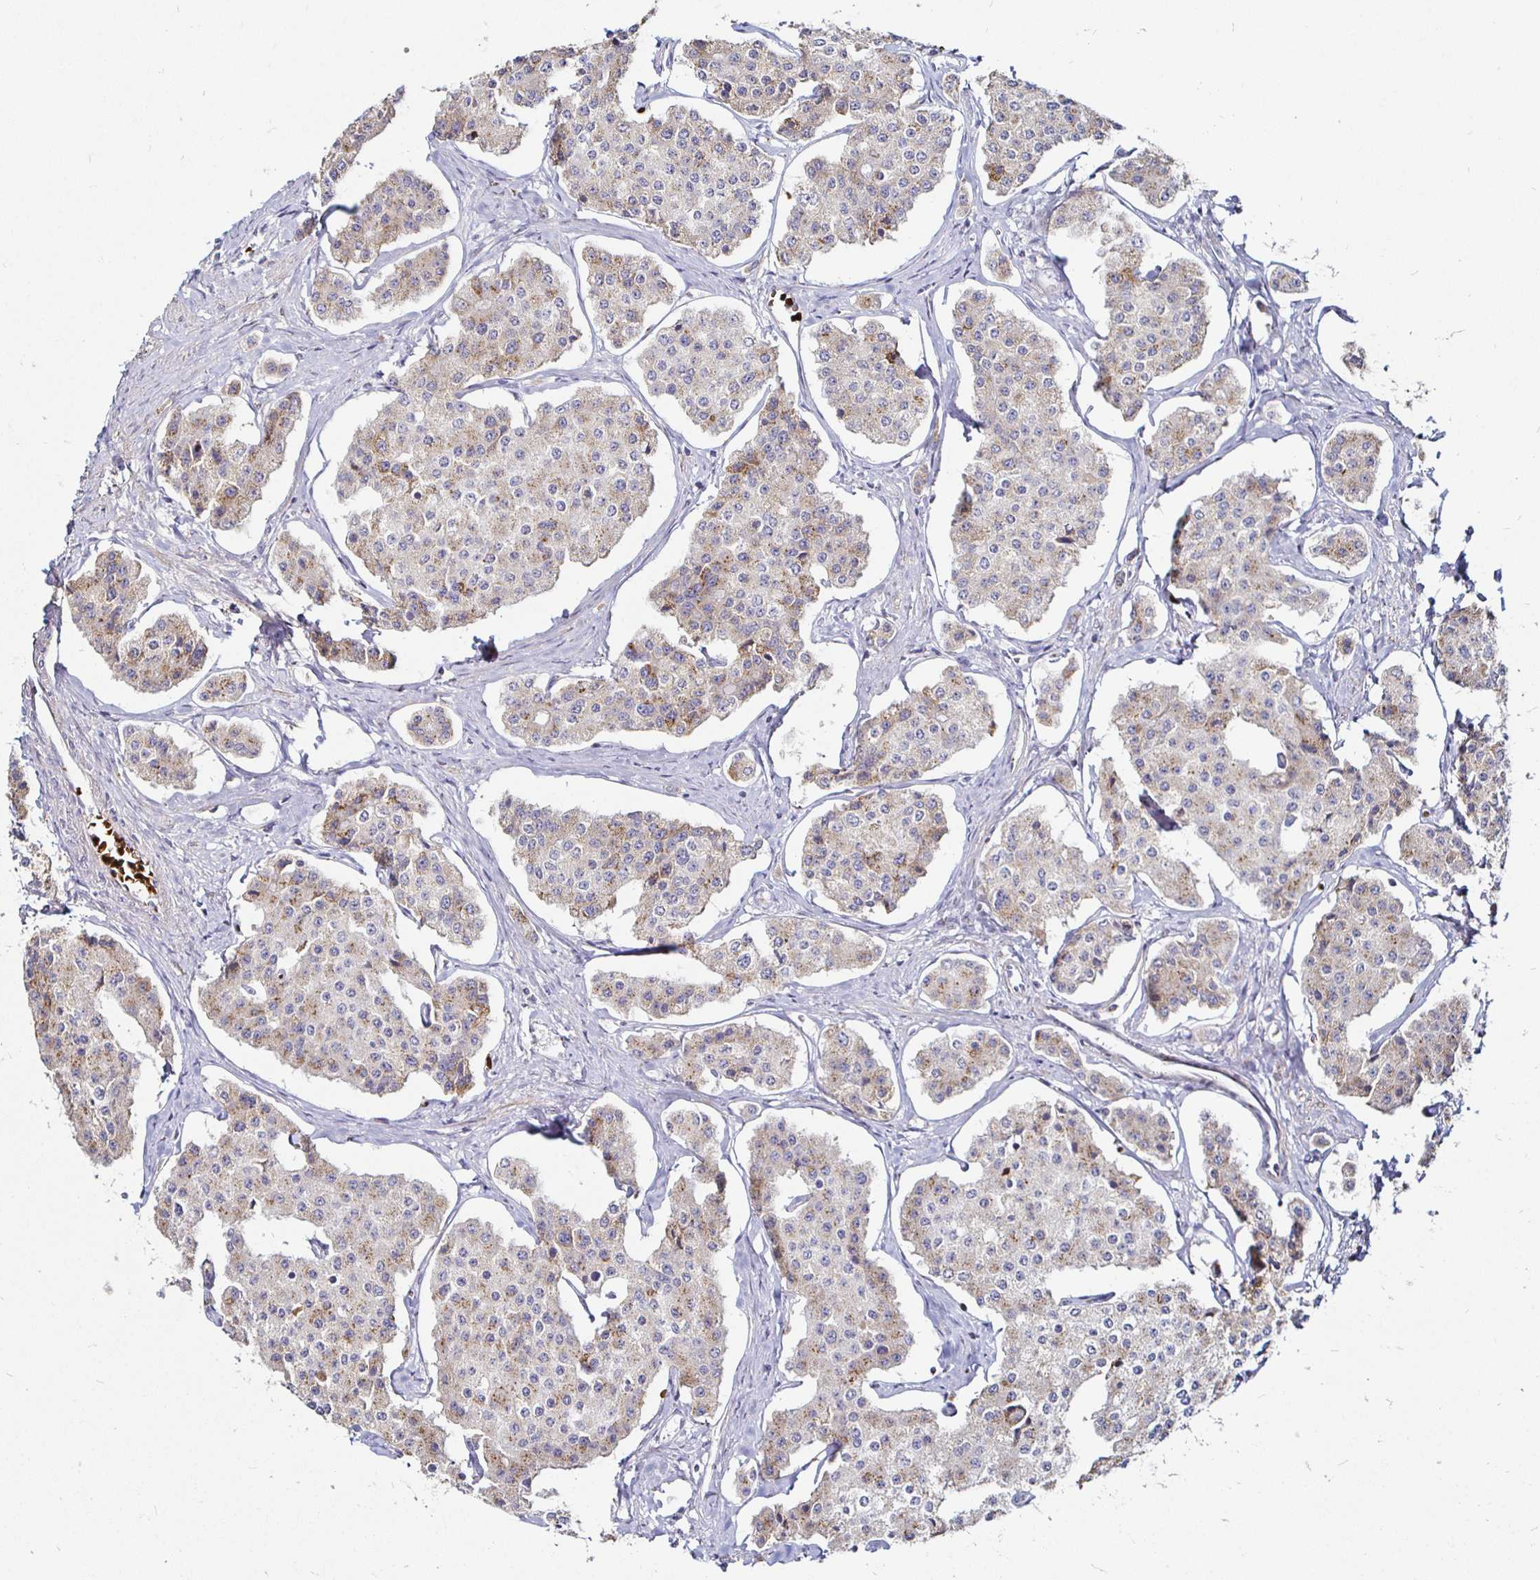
{"staining": {"intensity": "weak", "quantity": ">75%", "location": "cytoplasmic/membranous"}, "tissue": "carcinoid", "cell_type": "Tumor cells", "image_type": "cancer", "snomed": [{"axis": "morphology", "description": "Carcinoid, malignant, NOS"}, {"axis": "topography", "description": "Small intestine"}], "caption": "Protein staining of carcinoid tissue reveals weak cytoplasmic/membranous staining in approximately >75% of tumor cells.", "gene": "ATG3", "patient": {"sex": "female", "age": 65}}